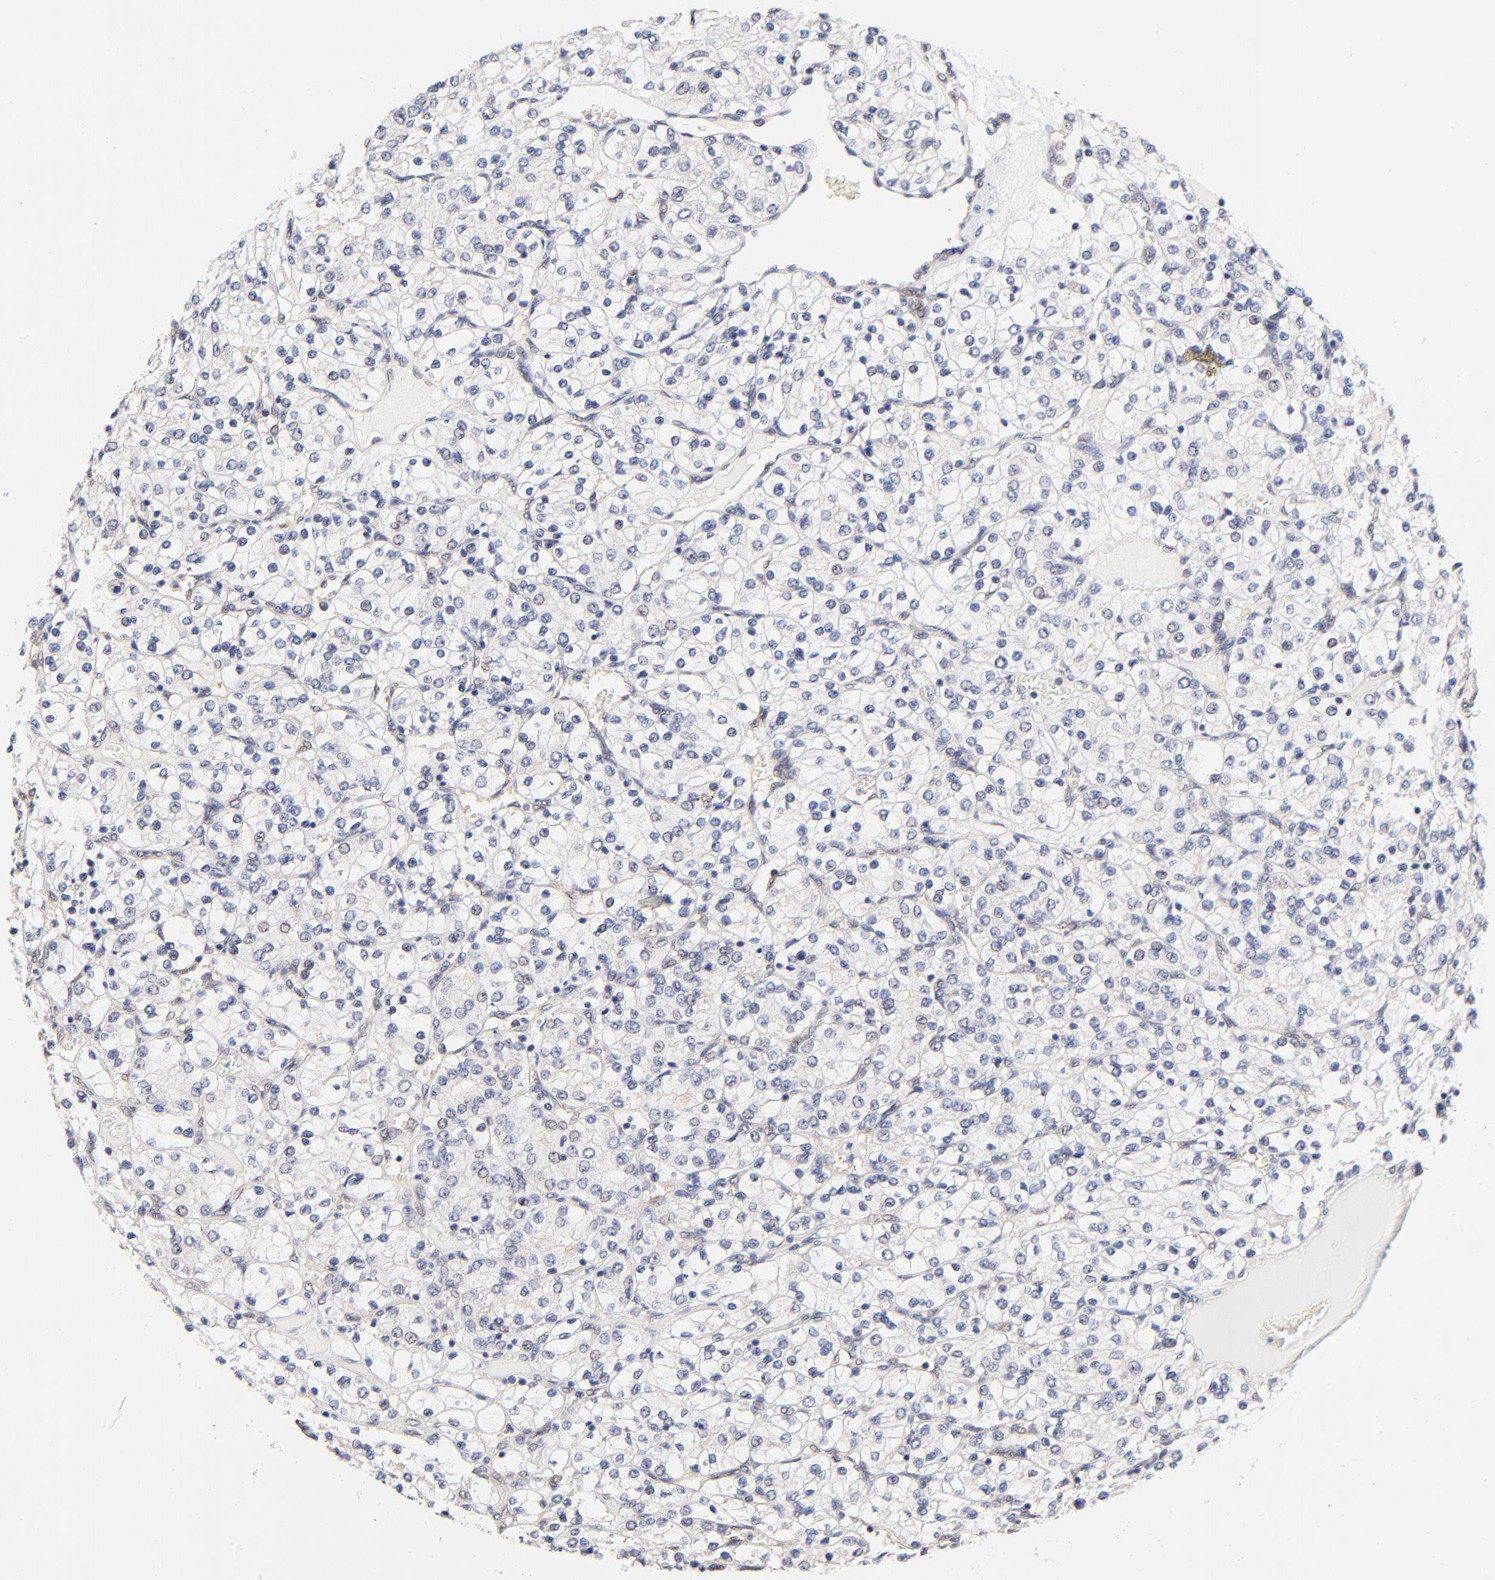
{"staining": {"intensity": "negative", "quantity": "none", "location": "none"}, "tissue": "renal cancer", "cell_type": "Tumor cells", "image_type": "cancer", "snomed": [{"axis": "morphology", "description": "Adenocarcinoma, NOS"}, {"axis": "topography", "description": "Kidney"}], "caption": "The immunohistochemistry image has no significant expression in tumor cells of renal cancer tissue.", "gene": "TXNL1", "patient": {"sex": "female", "age": 62}}